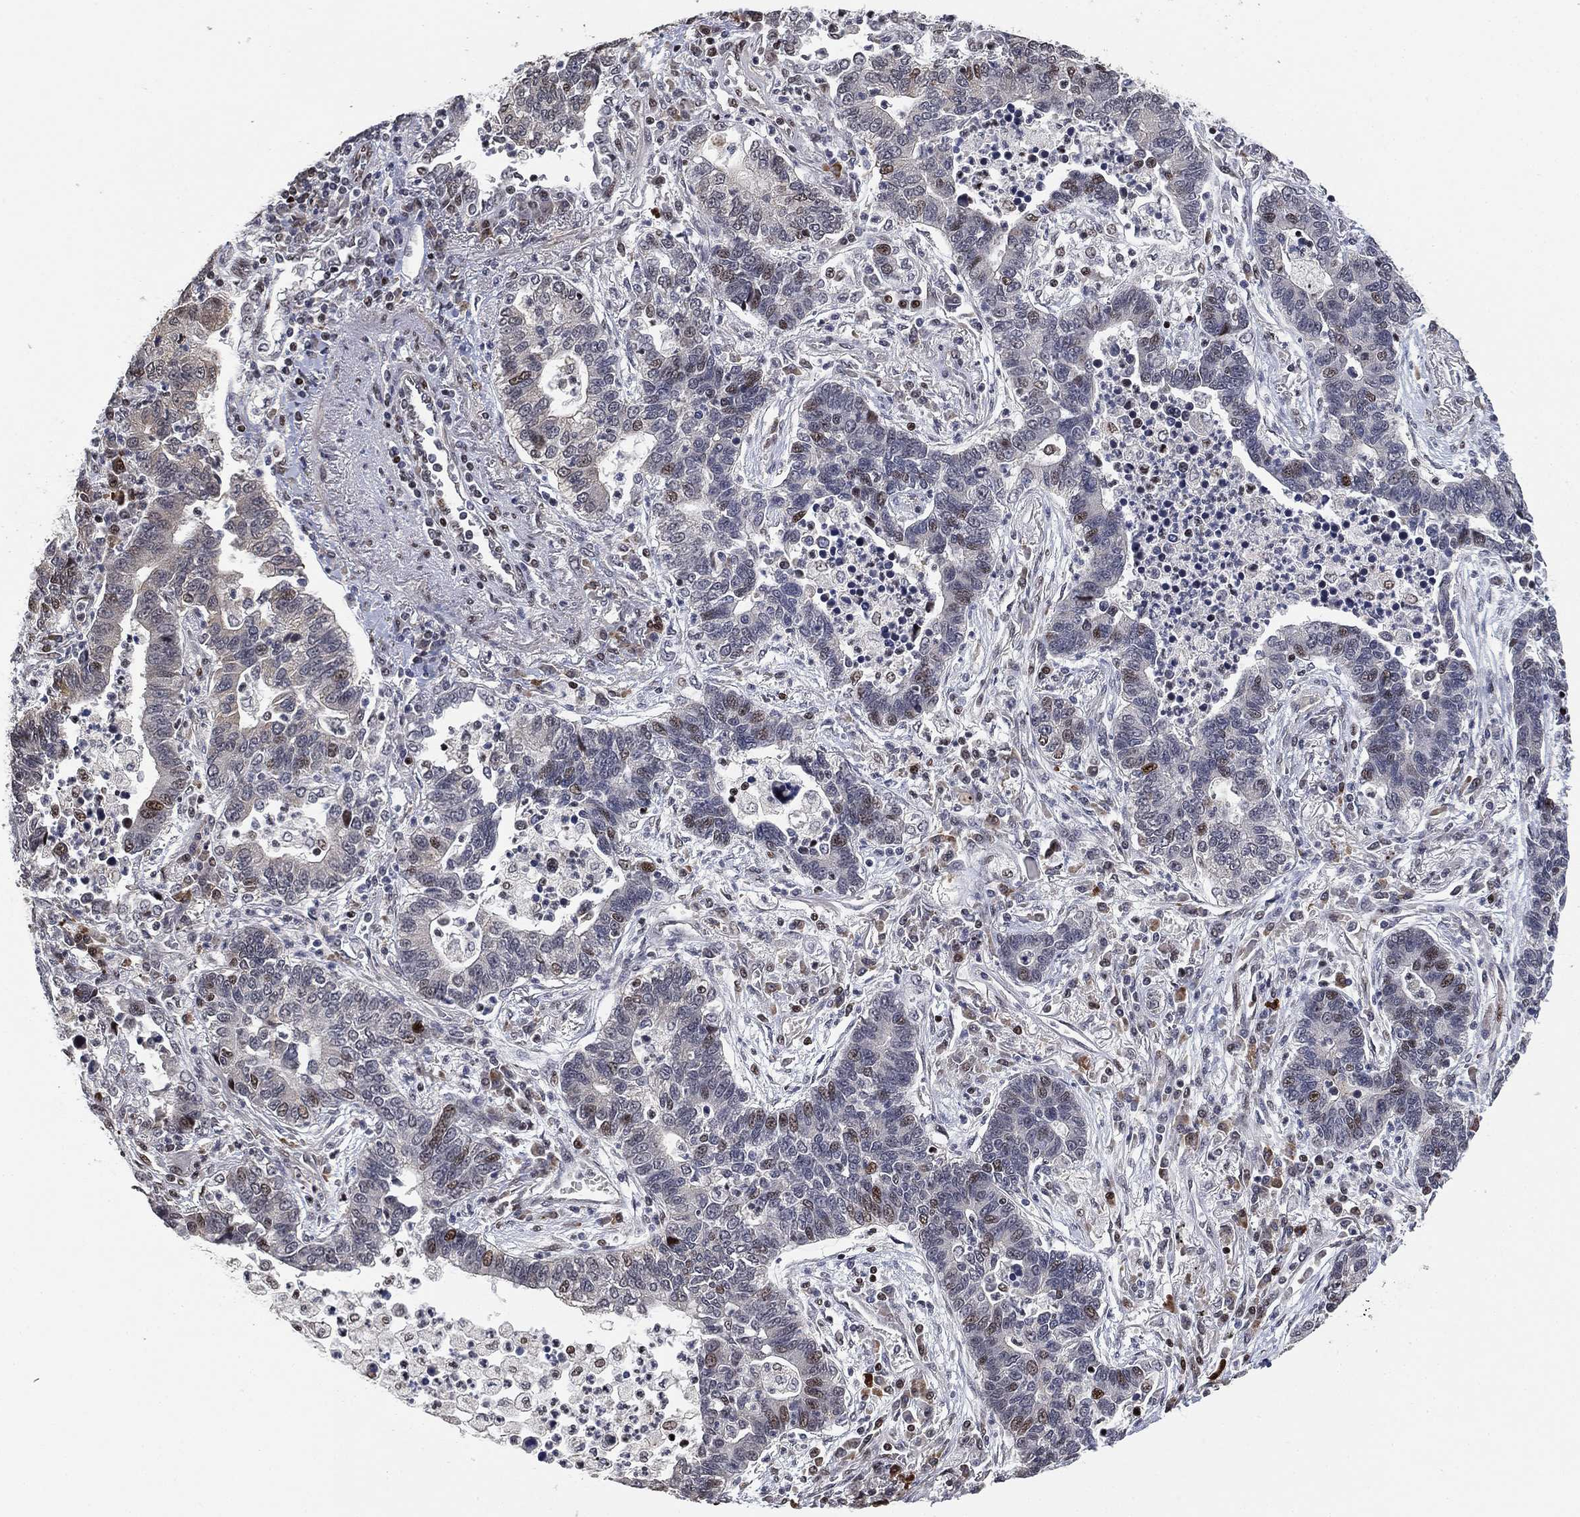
{"staining": {"intensity": "moderate", "quantity": "<25%", "location": "nuclear"}, "tissue": "lung cancer", "cell_type": "Tumor cells", "image_type": "cancer", "snomed": [{"axis": "morphology", "description": "Adenocarcinoma, NOS"}, {"axis": "topography", "description": "Lung"}], "caption": "This histopathology image displays immunohistochemistry (IHC) staining of lung cancer, with low moderate nuclear staining in about <25% of tumor cells.", "gene": "ZSCAN30", "patient": {"sex": "female", "age": 57}}